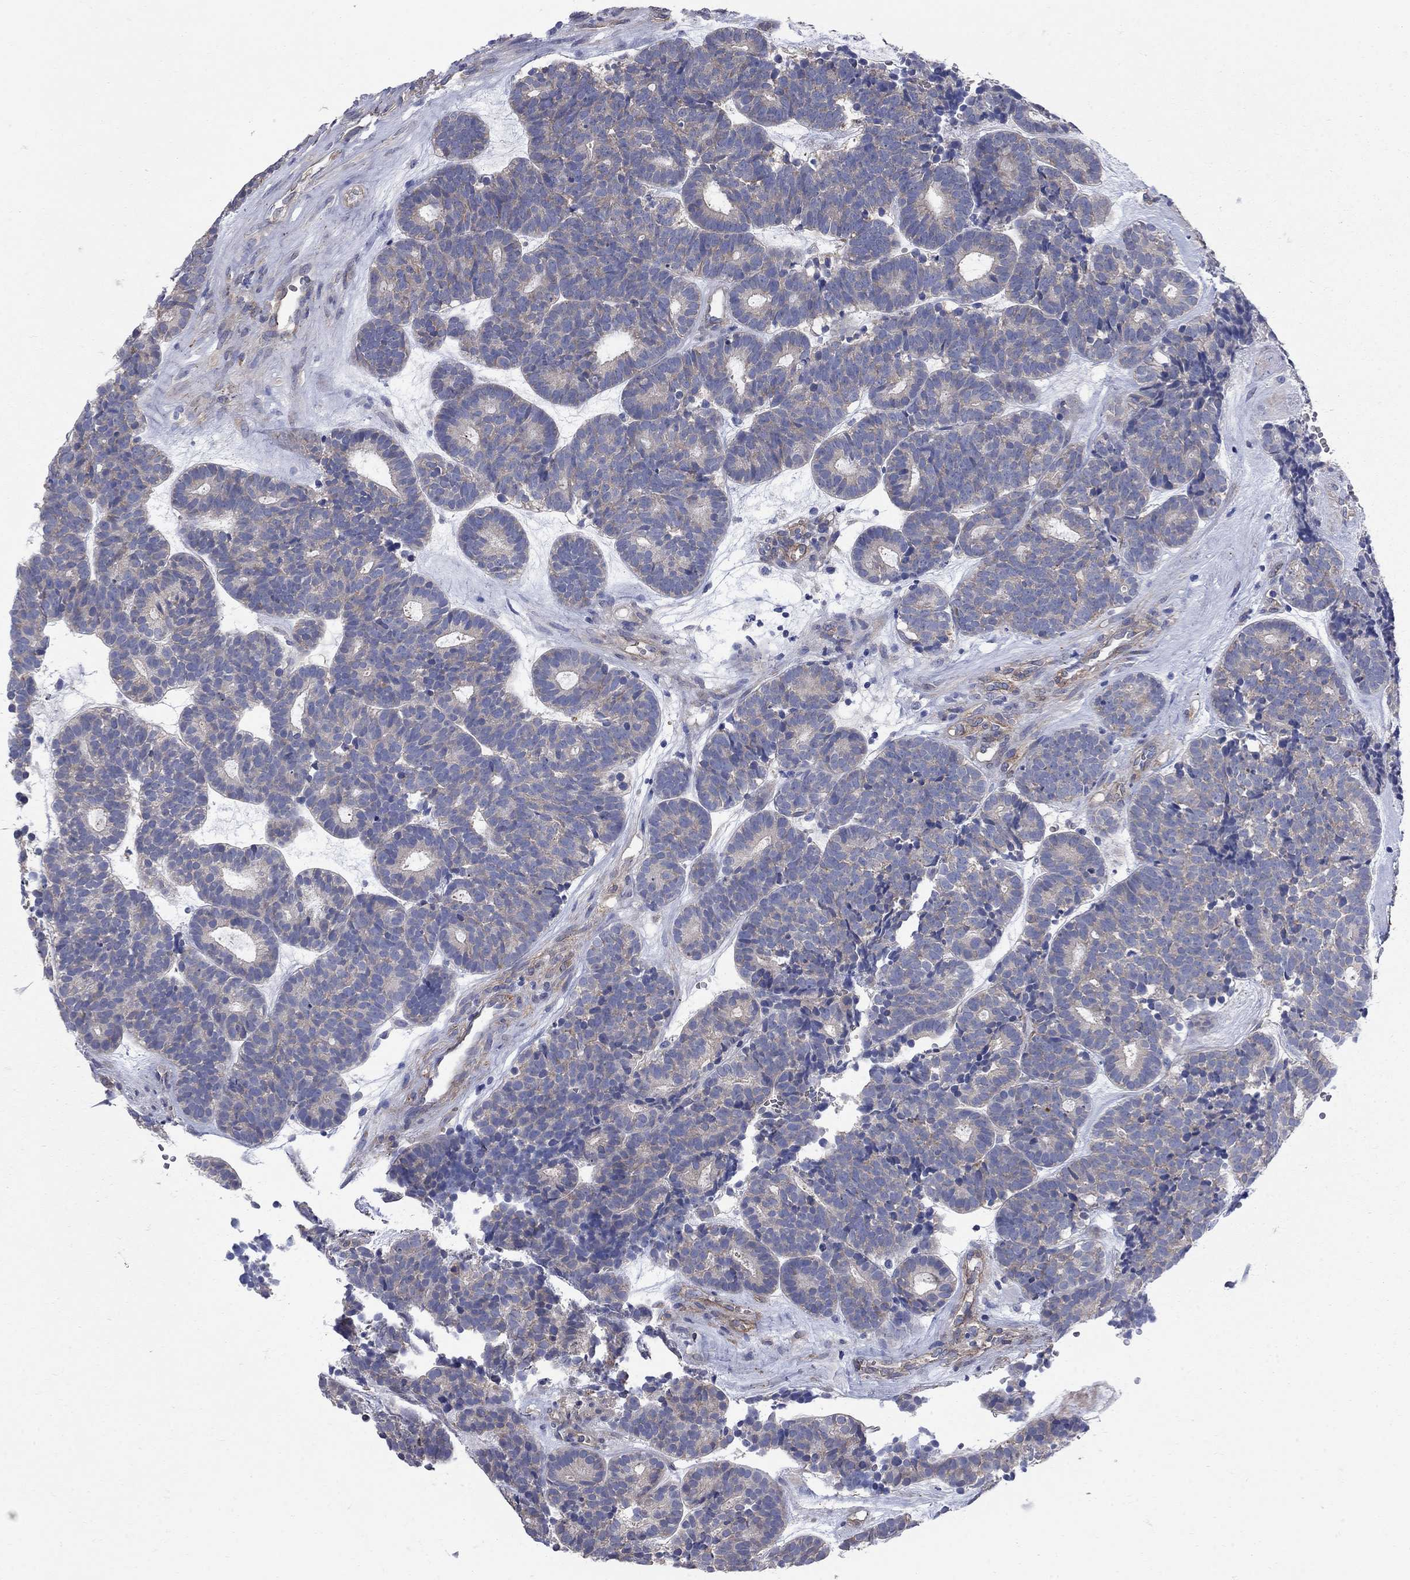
{"staining": {"intensity": "negative", "quantity": "none", "location": "none"}, "tissue": "head and neck cancer", "cell_type": "Tumor cells", "image_type": "cancer", "snomed": [{"axis": "morphology", "description": "Adenocarcinoma, NOS"}, {"axis": "topography", "description": "Head-Neck"}], "caption": "Tumor cells are negative for brown protein staining in head and neck cancer (adenocarcinoma).", "gene": "SEPTIN8", "patient": {"sex": "female", "age": 81}}